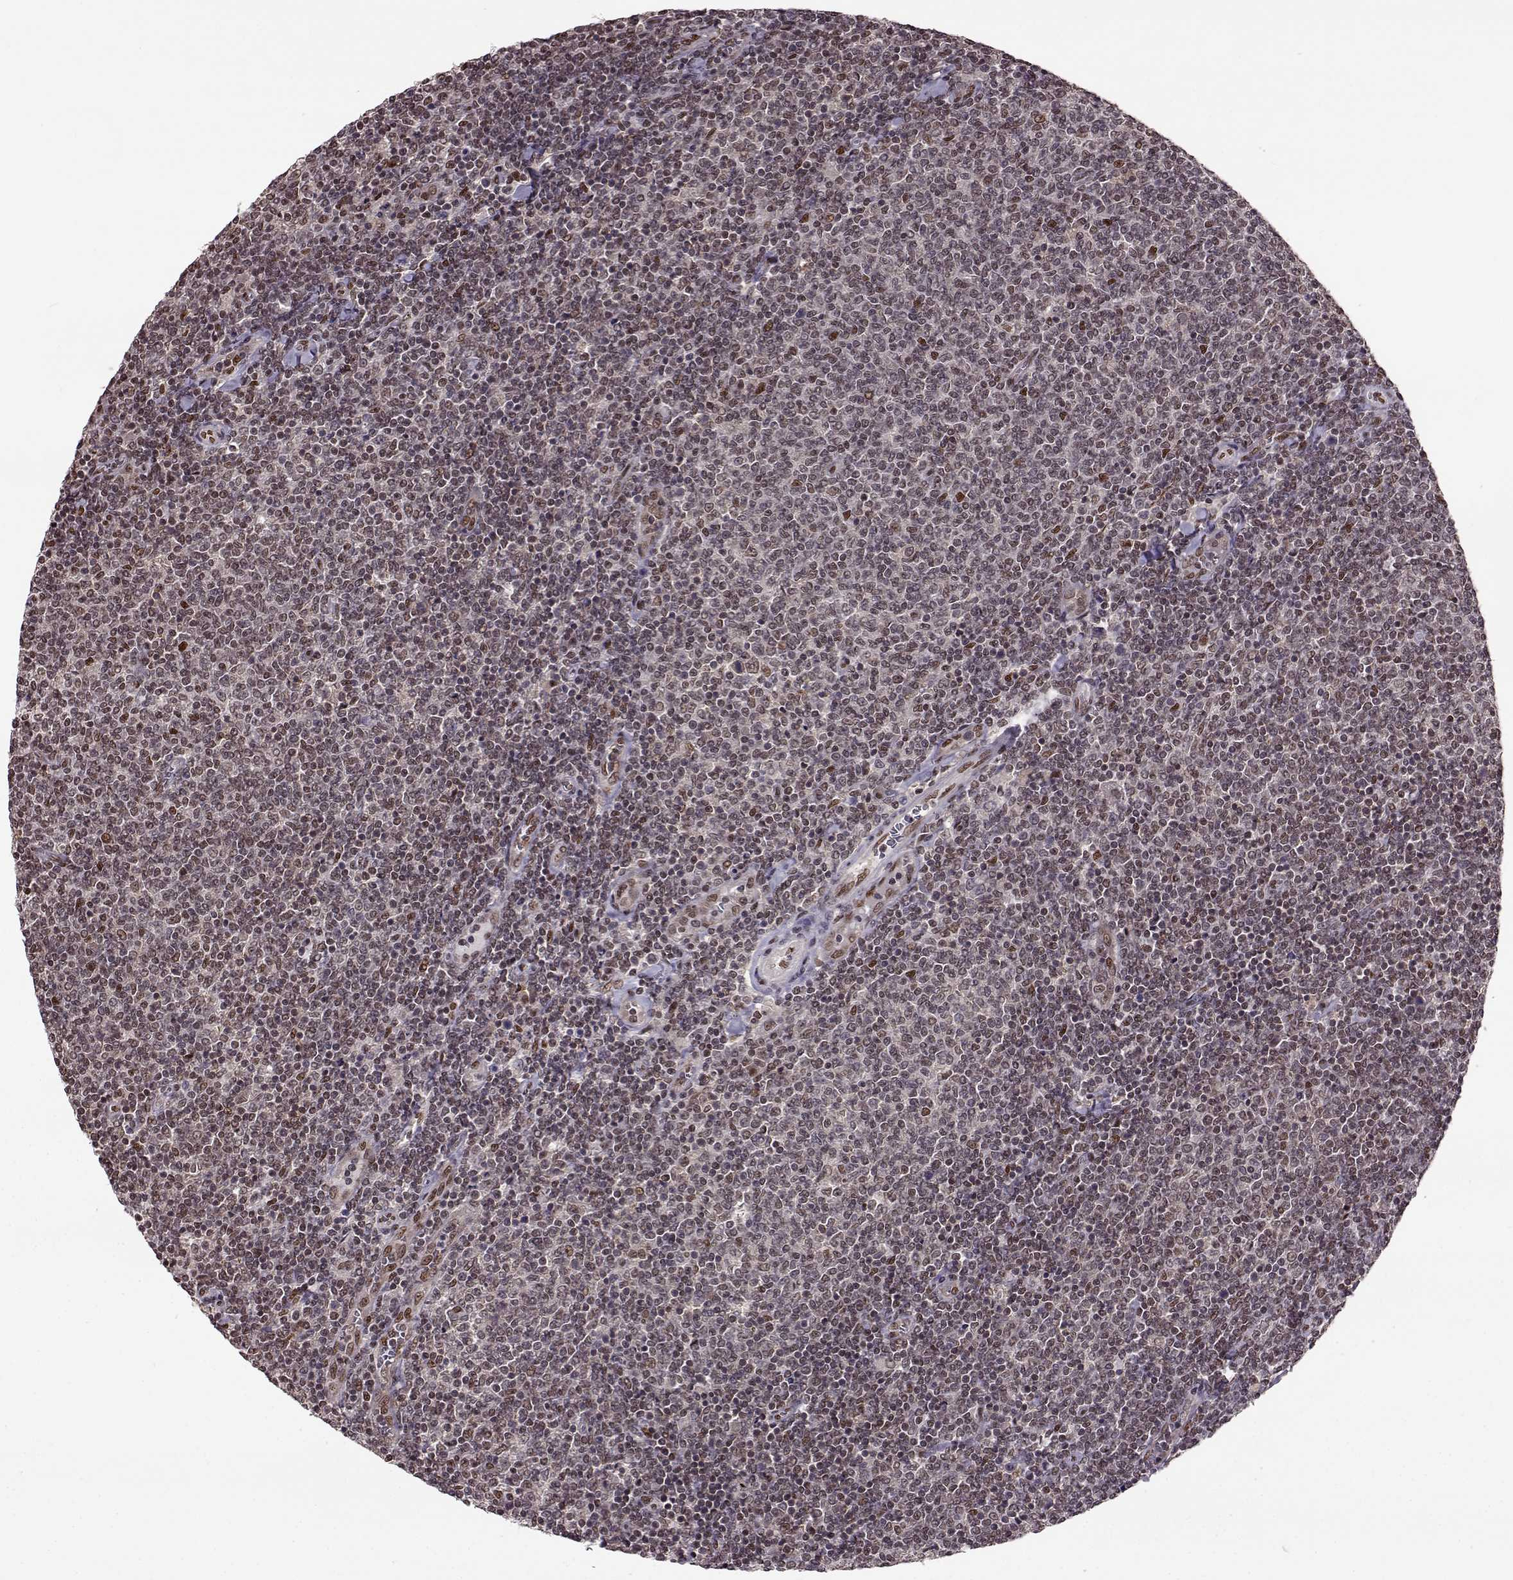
{"staining": {"intensity": "weak", "quantity": ">75%", "location": "nuclear"}, "tissue": "lymphoma", "cell_type": "Tumor cells", "image_type": "cancer", "snomed": [{"axis": "morphology", "description": "Malignant lymphoma, non-Hodgkin's type, Low grade"}, {"axis": "topography", "description": "Lymph node"}], "caption": "The micrograph displays immunohistochemical staining of low-grade malignant lymphoma, non-Hodgkin's type. There is weak nuclear expression is present in about >75% of tumor cells.", "gene": "FTO", "patient": {"sex": "male", "age": 52}}